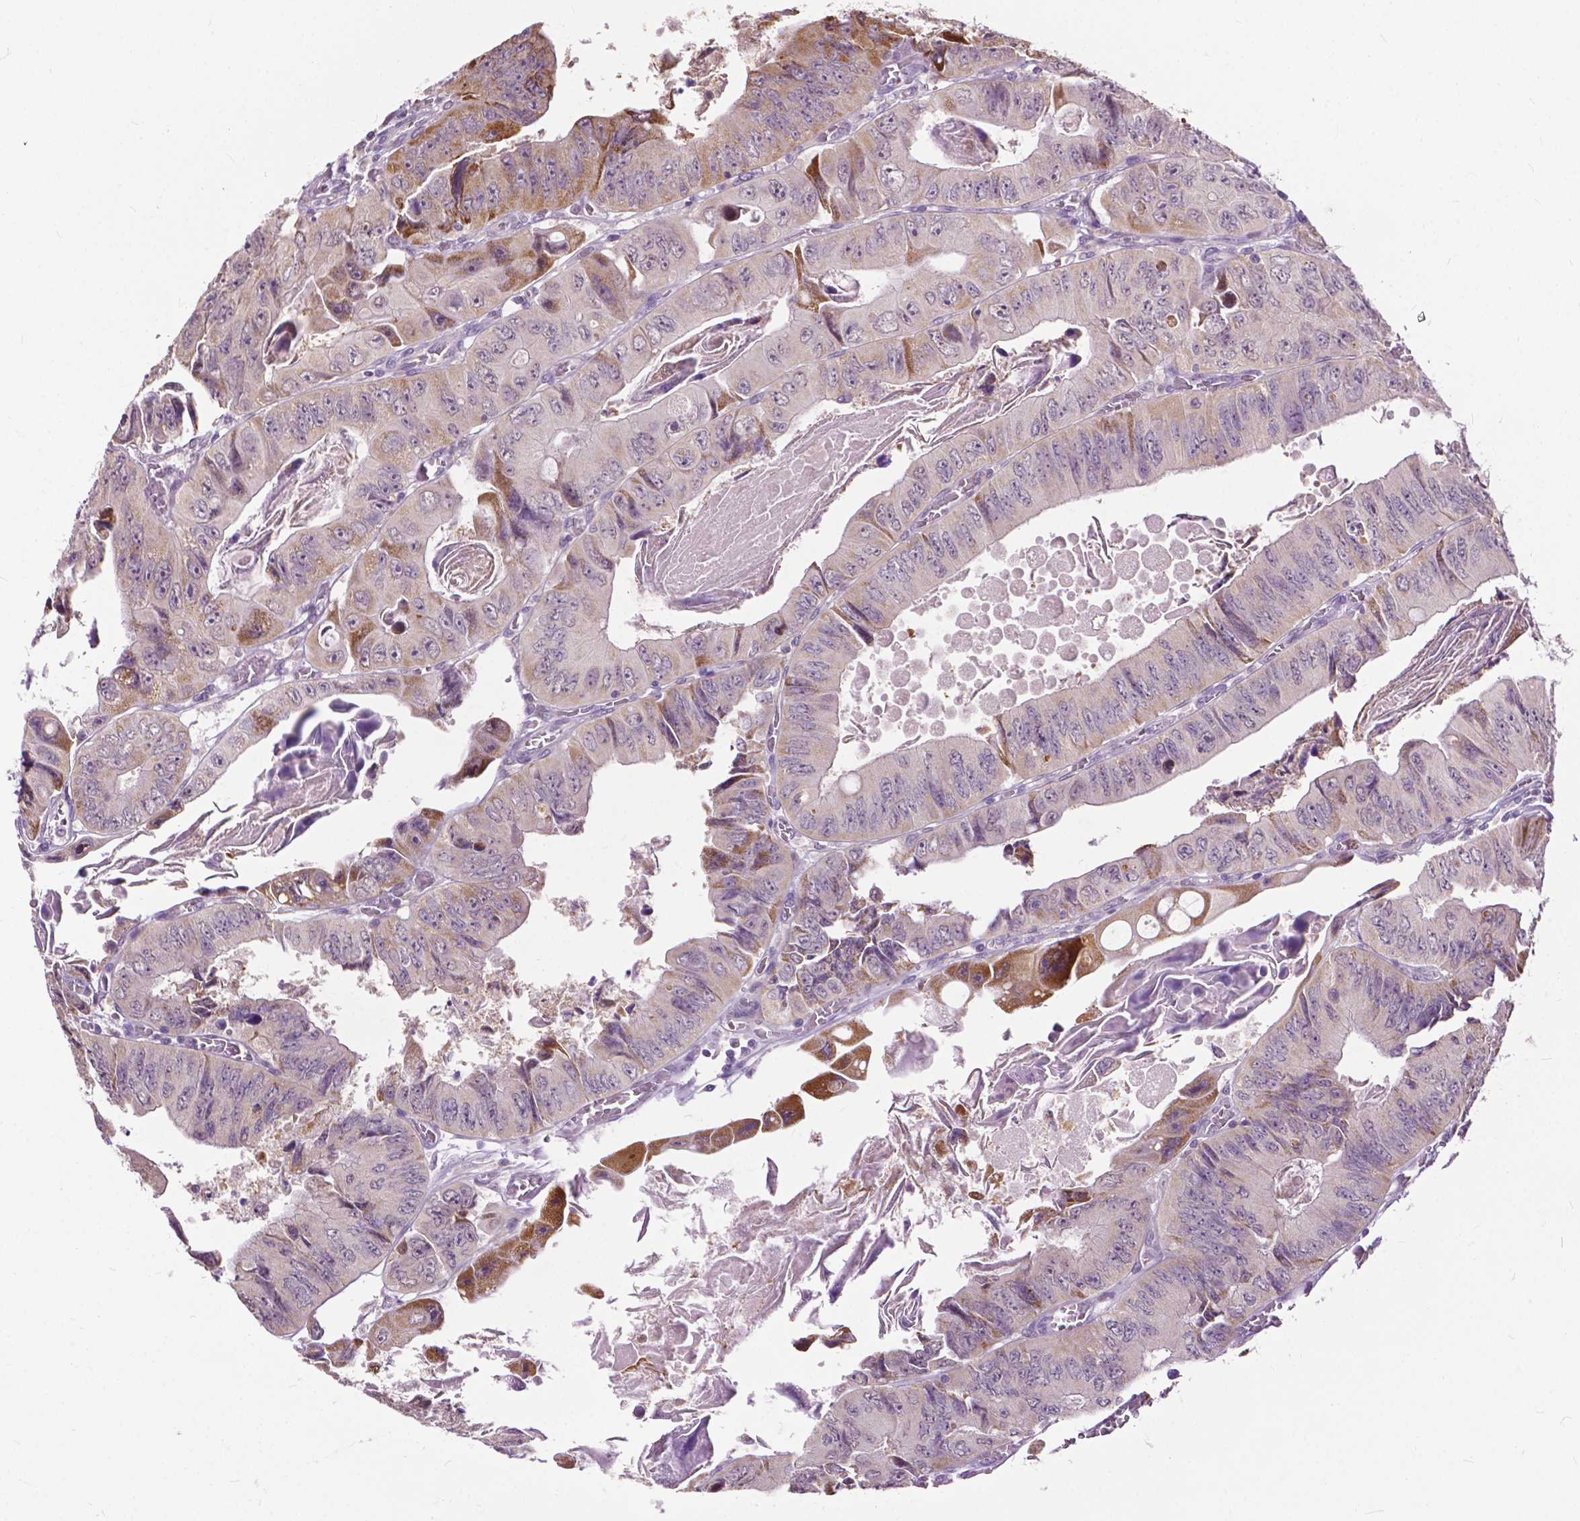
{"staining": {"intensity": "moderate", "quantity": "<25%", "location": "cytoplasmic/membranous"}, "tissue": "colorectal cancer", "cell_type": "Tumor cells", "image_type": "cancer", "snomed": [{"axis": "morphology", "description": "Adenocarcinoma, NOS"}, {"axis": "topography", "description": "Colon"}], "caption": "Protein staining shows moderate cytoplasmic/membranous positivity in about <25% of tumor cells in adenocarcinoma (colorectal). (Stains: DAB (3,3'-diaminobenzidine) in brown, nuclei in blue, Microscopy: brightfield microscopy at high magnification).", "gene": "TTC9B", "patient": {"sex": "female", "age": 84}}